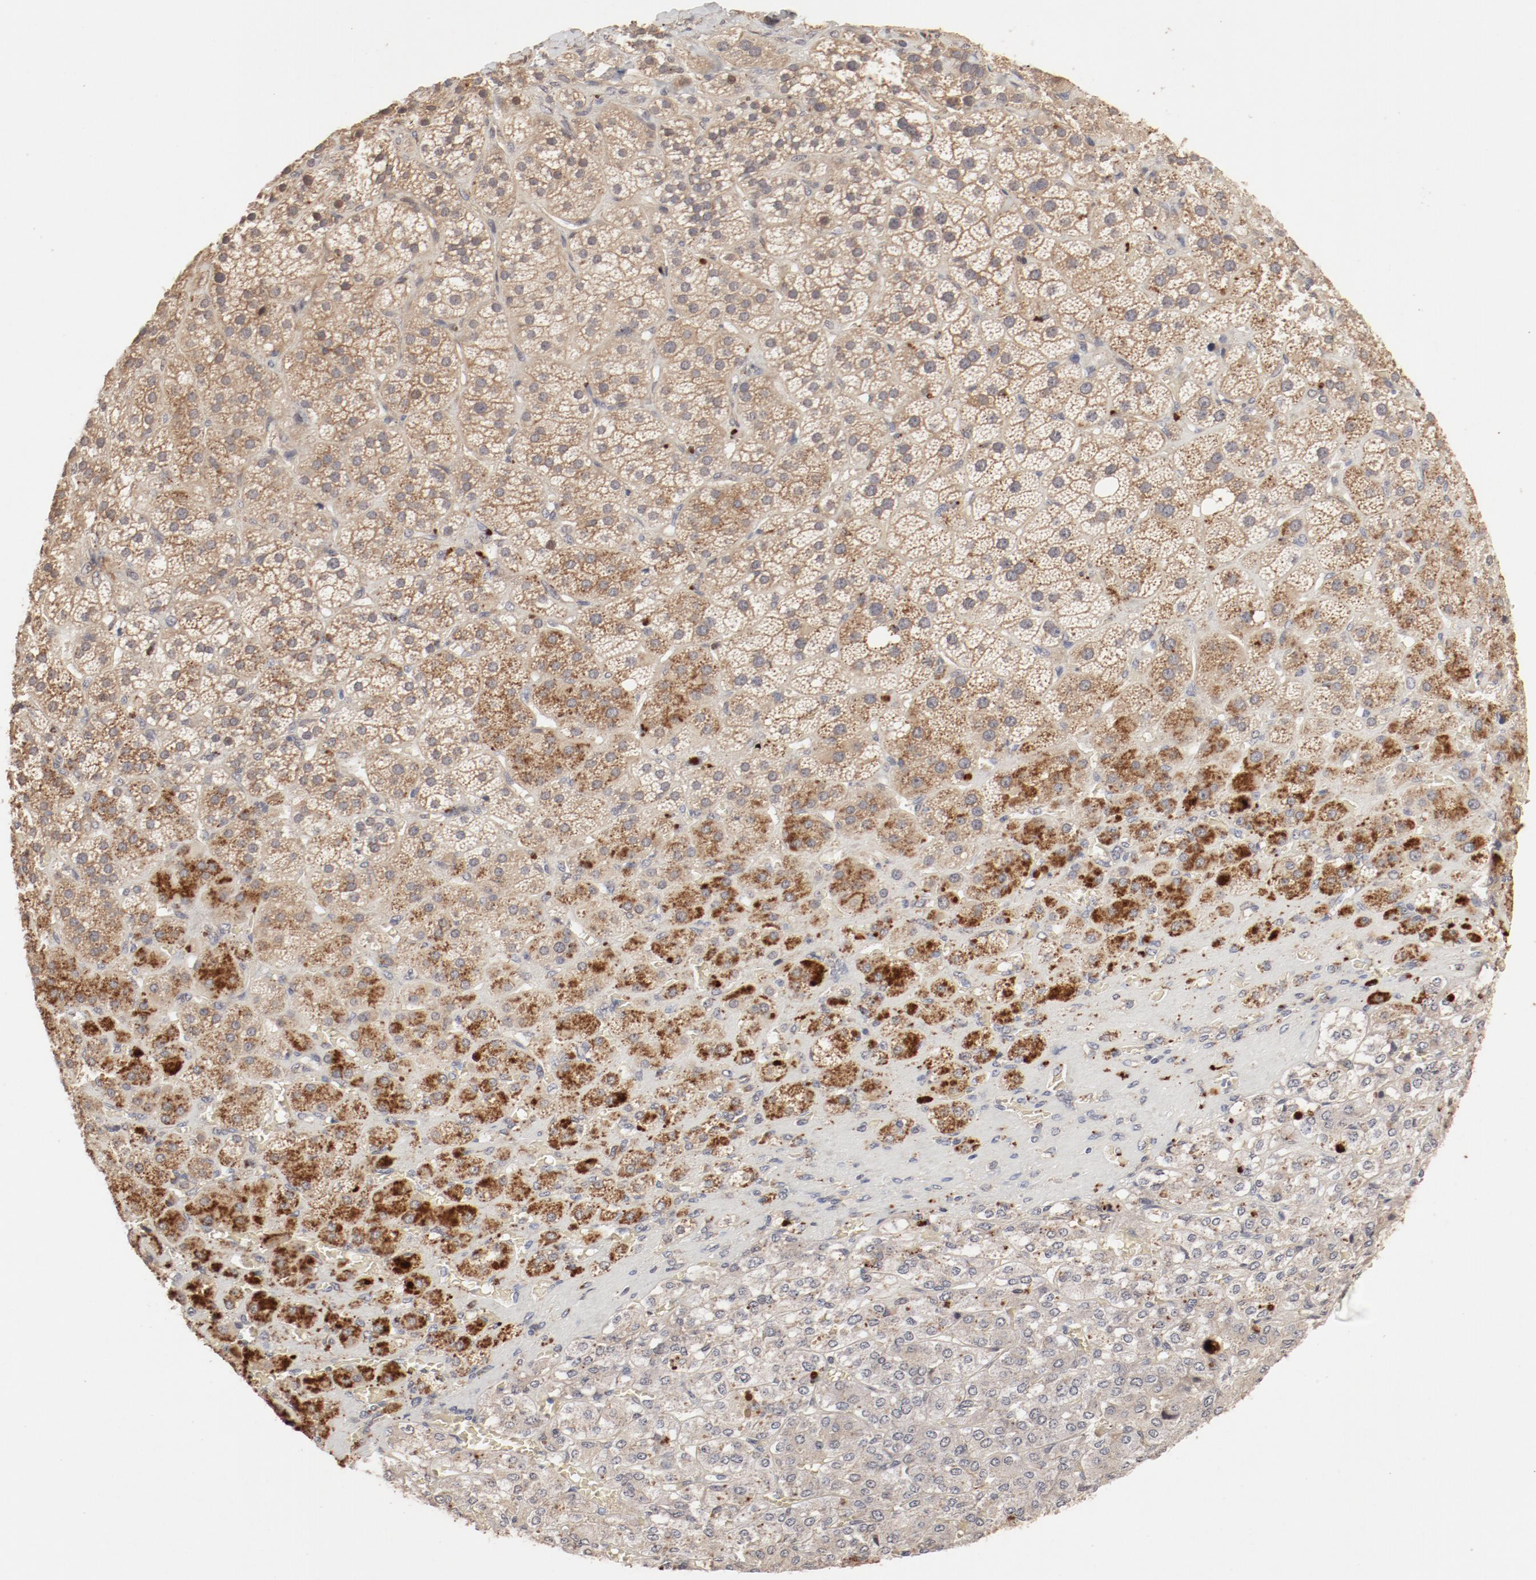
{"staining": {"intensity": "moderate", "quantity": ">75%", "location": "cytoplasmic/membranous,nuclear"}, "tissue": "adrenal gland", "cell_type": "Glandular cells", "image_type": "normal", "snomed": [{"axis": "morphology", "description": "Normal tissue, NOS"}, {"axis": "topography", "description": "Adrenal gland"}], "caption": "Adrenal gland stained with DAB IHC demonstrates medium levels of moderate cytoplasmic/membranous,nuclear positivity in approximately >75% of glandular cells.", "gene": "IL3RA", "patient": {"sex": "female", "age": 71}}